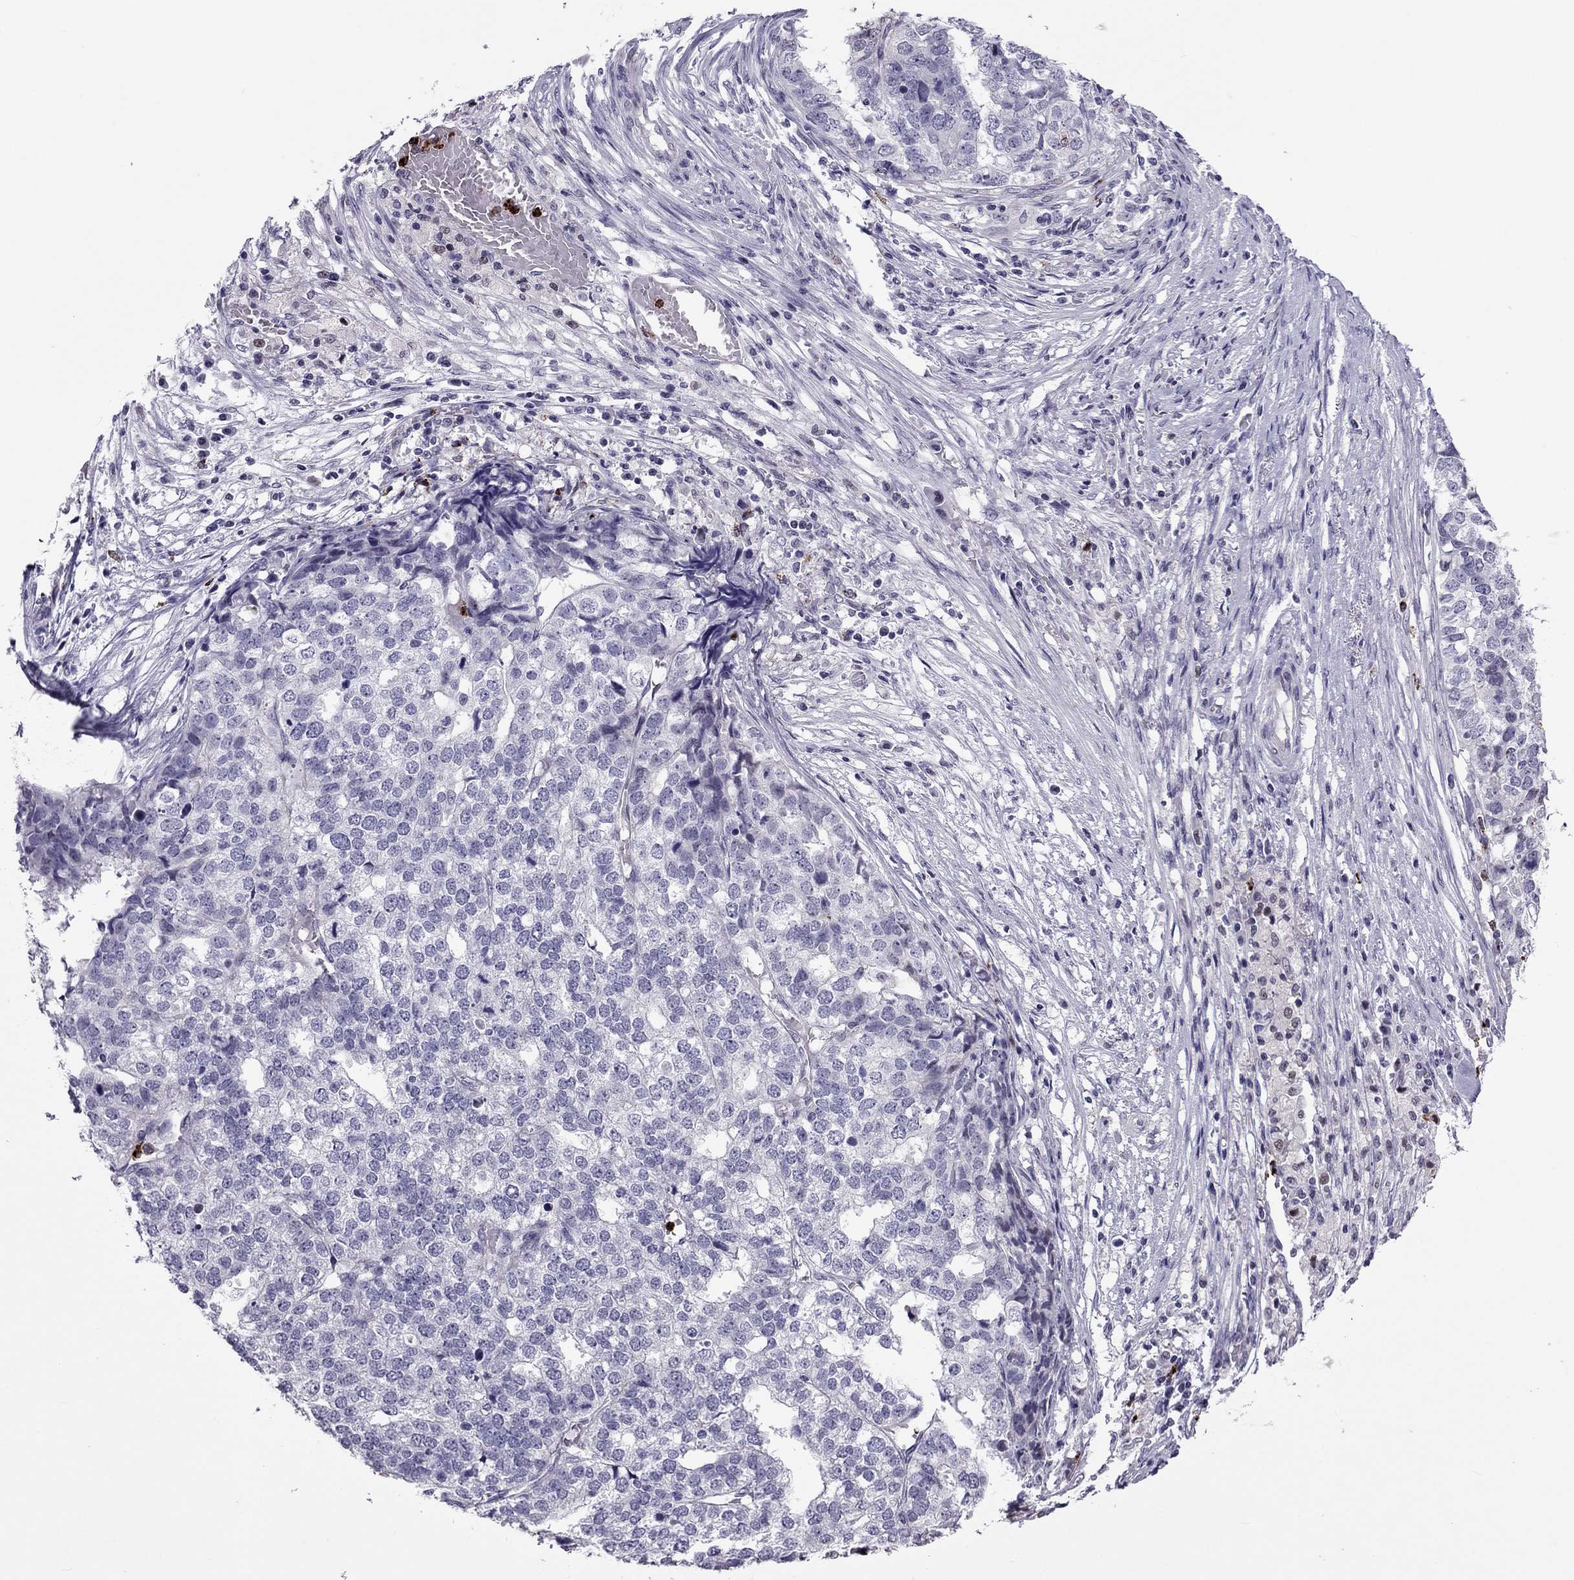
{"staining": {"intensity": "negative", "quantity": "none", "location": "none"}, "tissue": "stomach cancer", "cell_type": "Tumor cells", "image_type": "cancer", "snomed": [{"axis": "morphology", "description": "Adenocarcinoma, NOS"}, {"axis": "topography", "description": "Stomach"}], "caption": "Immunohistochemistry (IHC) micrograph of neoplastic tissue: stomach adenocarcinoma stained with DAB demonstrates no significant protein positivity in tumor cells. (DAB immunohistochemistry visualized using brightfield microscopy, high magnification).", "gene": "CCL27", "patient": {"sex": "male", "age": 69}}